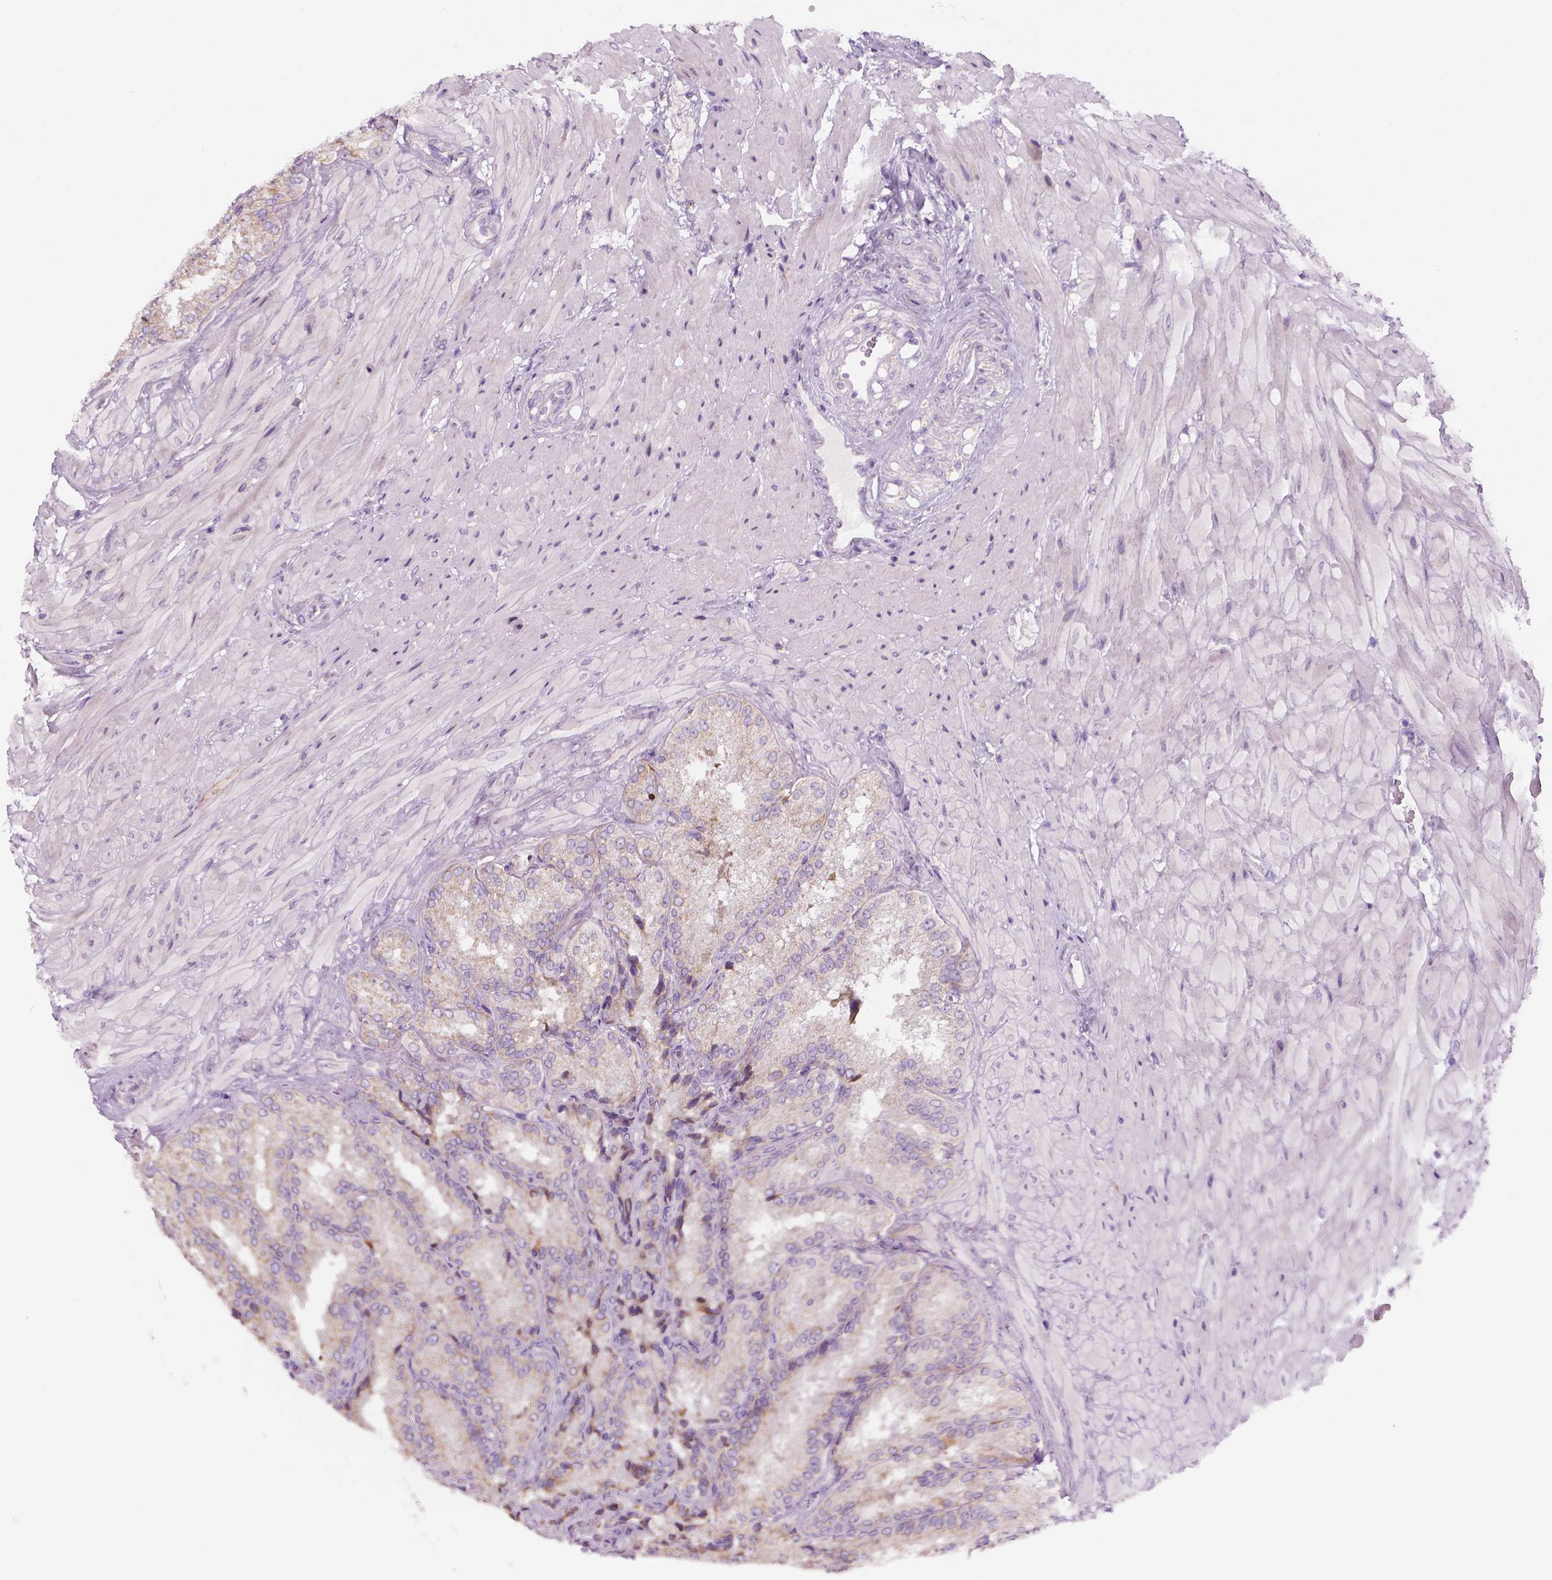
{"staining": {"intensity": "weak", "quantity": "<25%", "location": "cytoplasmic/membranous"}, "tissue": "seminal vesicle", "cell_type": "Glandular cells", "image_type": "normal", "snomed": [{"axis": "morphology", "description": "Normal tissue, NOS"}, {"axis": "topography", "description": "Seminal veicle"}], "caption": "A micrograph of human seminal vesicle is negative for staining in glandular cells. (DAB (3,3'-diaminobenzidine) immunohistochemistry (IHC), high magnification).", "gene": "AWAT2", "patient": {"sex": "male", "age": 37}}